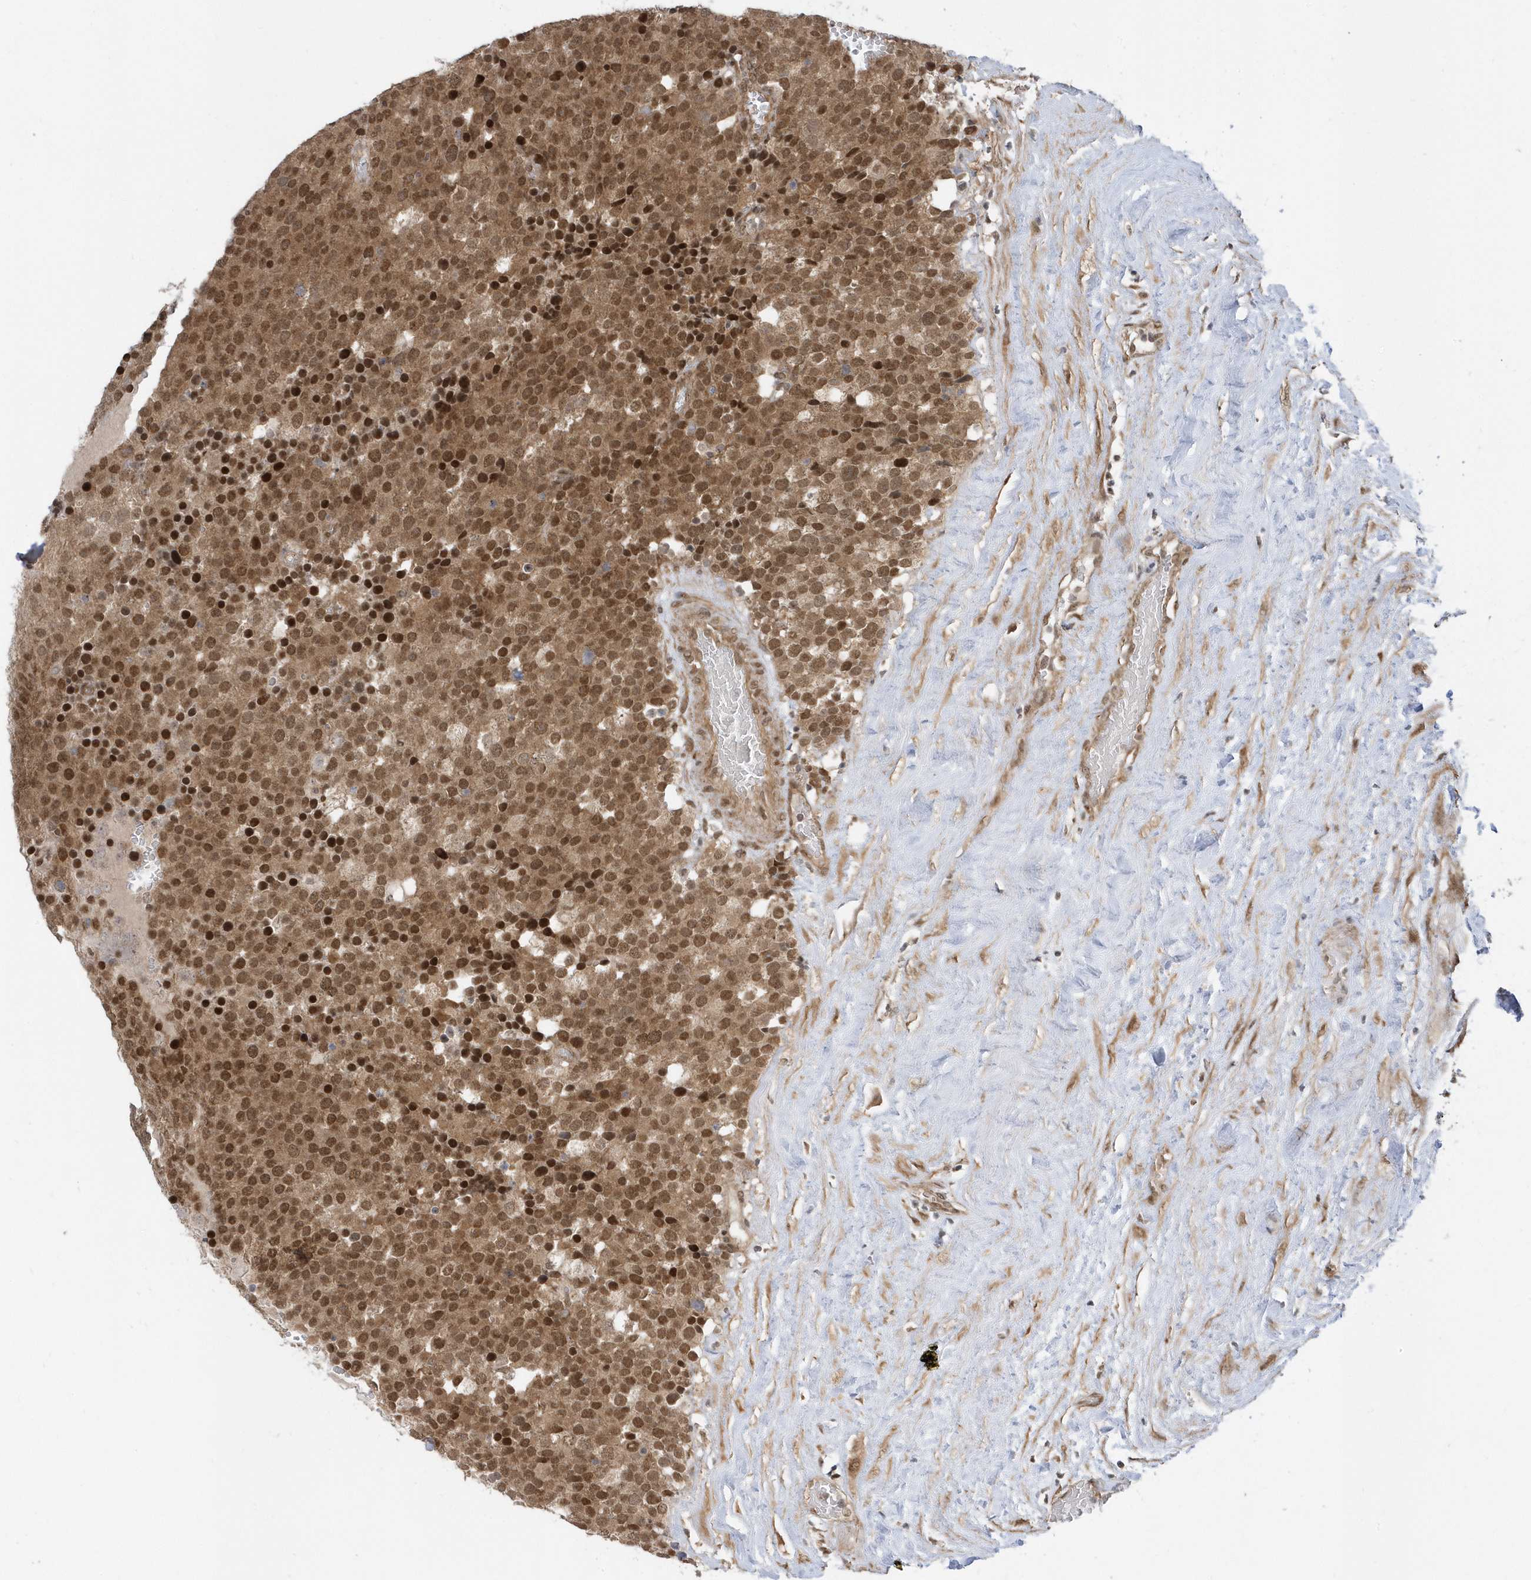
{"staining": {"intensity": "moderate", "quantity": ">75%", "location": "cytoplasmic/membranous,nuclear"}, "tissue": "testis cancer", "cell_type": "Tumor cells", "image_type": "cancer", "snomed": [{"axis": "morphology", "description": "Seminoma, NOS"}, {"axis": "topography", "description": "Testis"}], "caption": "Protein staining demonstrates moderate cytoplasmic/membranous and nuclear staining in about >75% of tumor cells in testis seminoma.", "gene": "USP53", "patient": {"sex": "male", "age": 71}}